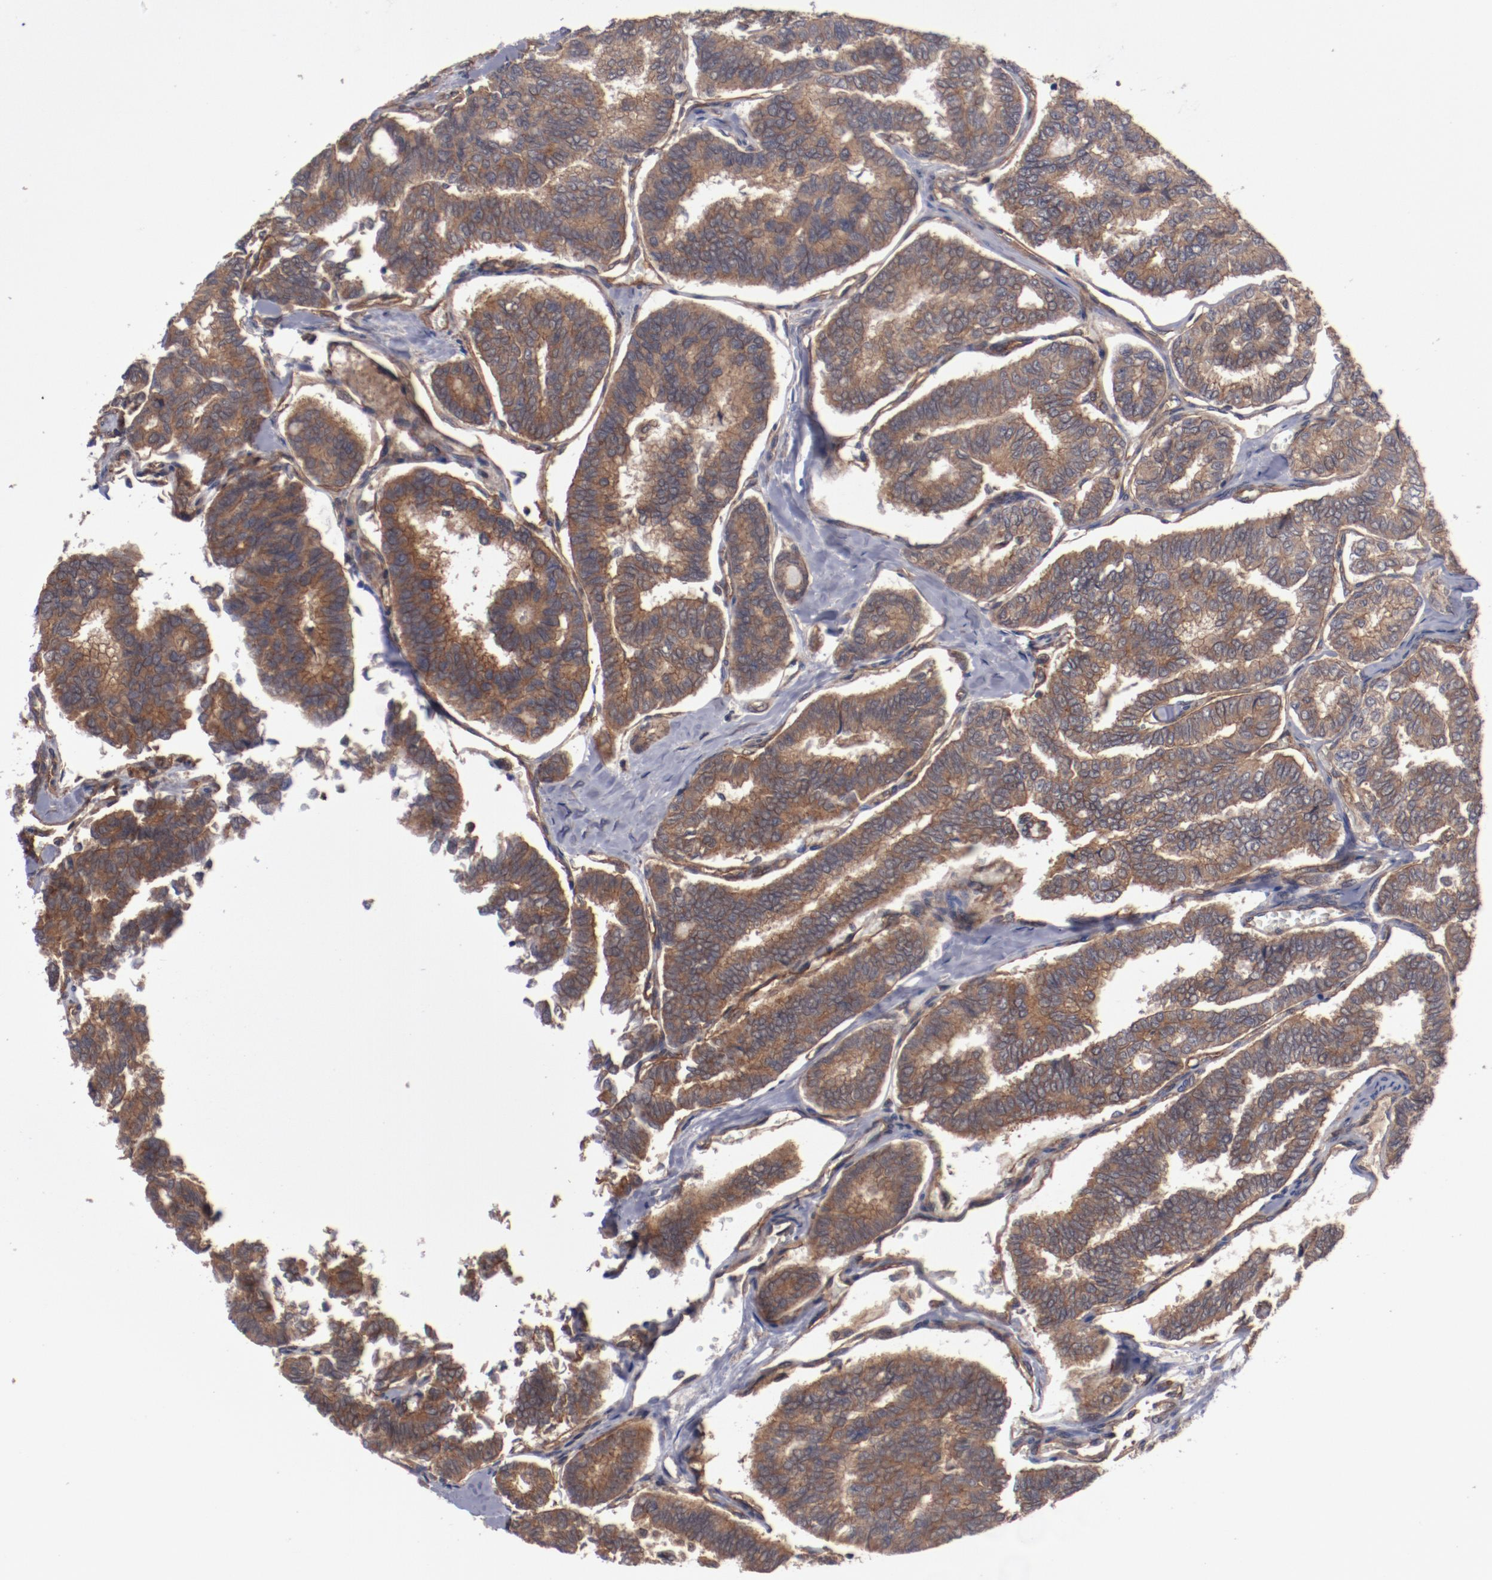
{"staining": {"intensity": "moderate", "quantity": ">75%", "location": "cytoplasmic/membranous"}, "tissue": "thyroid cancer", "cell_type": "Tumor cells", "image_type": "cancer", "snomed": [{"axis": "morphology", "description": "Papillary adenocarcinoma, NOS"}, {"axis": "topography", "description": "Thyroid gland"}], "caption": "The histopathology image displays a brown stain indicating the presence of a protein in the cytoplasmic/membranous of tumor cells in thyroid cancer.", "gene": "DNAAF2", "patient": {"sex": "female", "age": 35}}